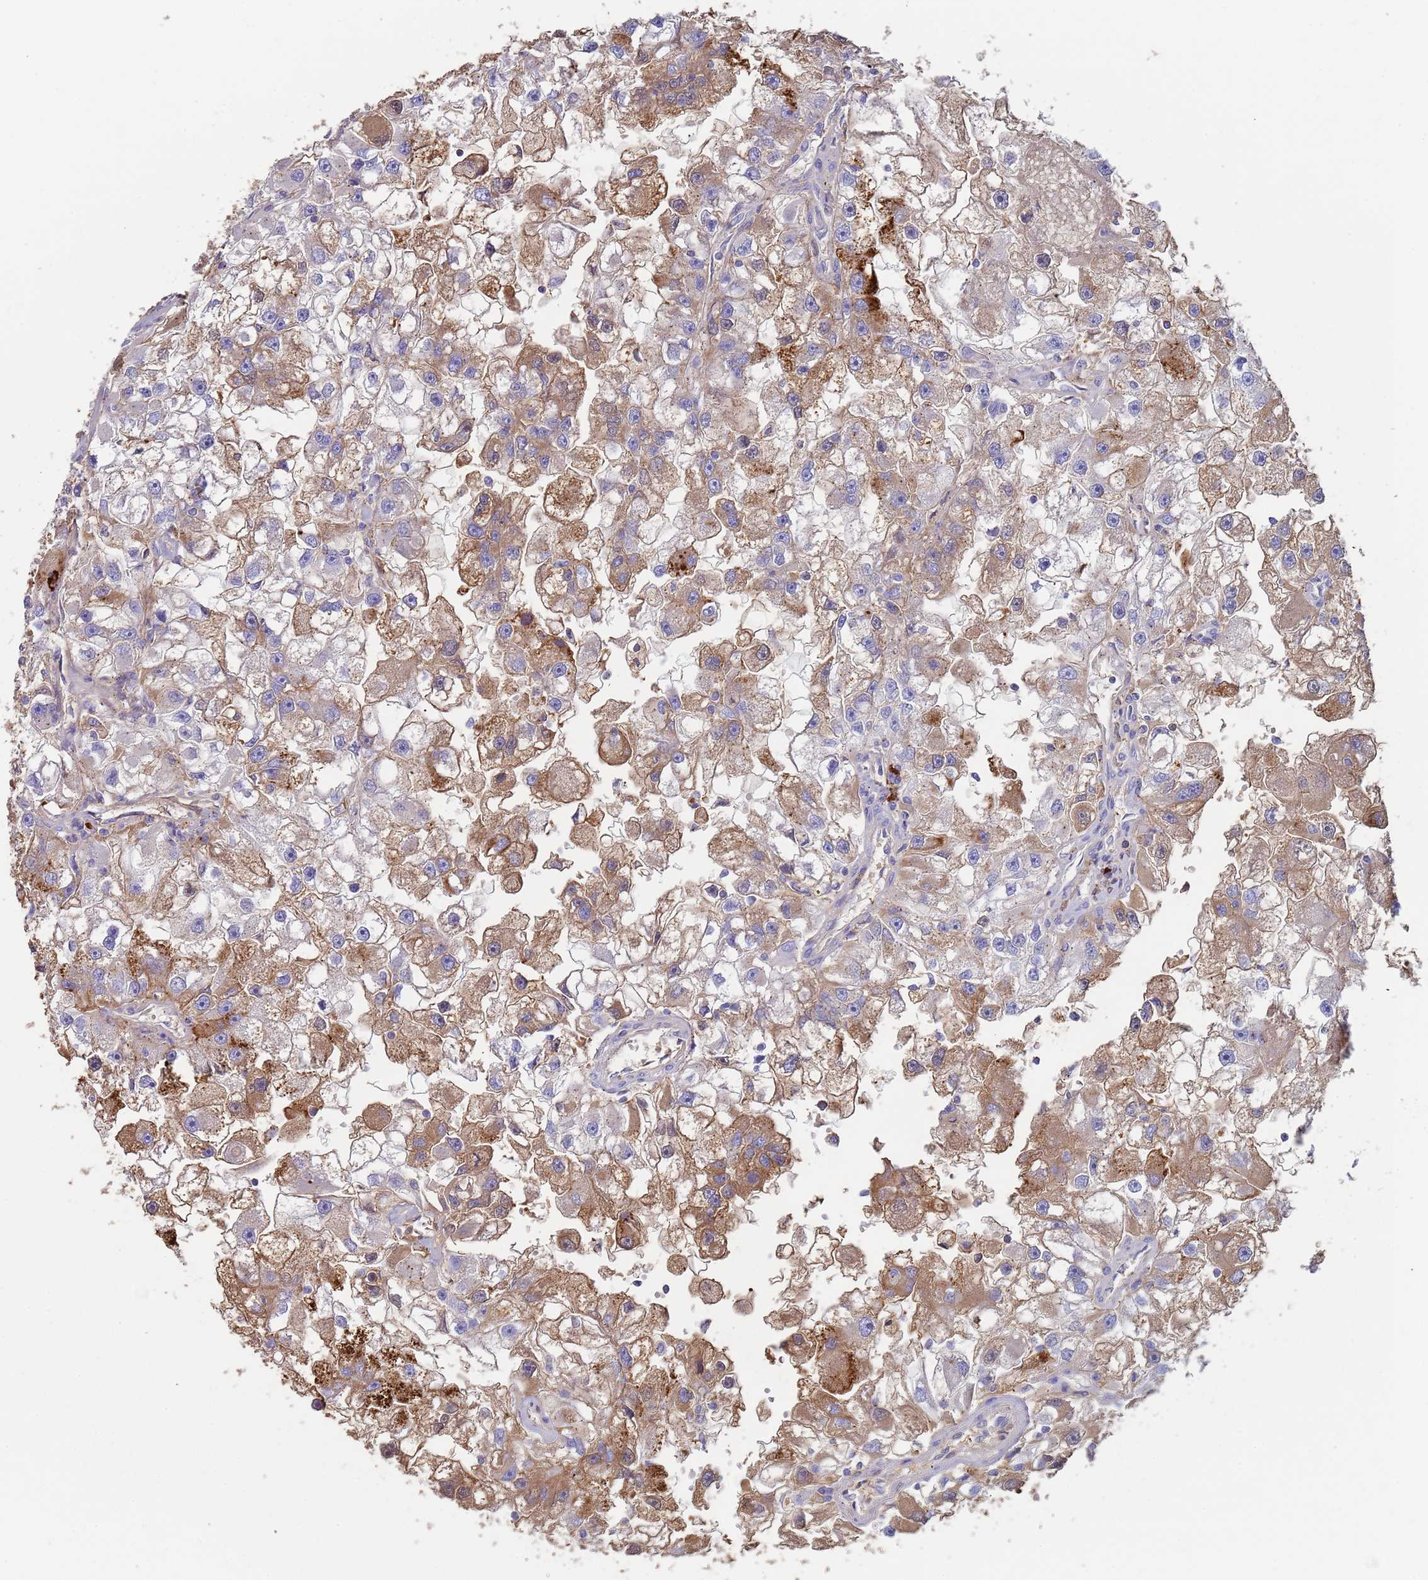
{"staining": {"intensity": "moderate", "quantity": "25%-75%", "location": "cytoplasmic/membranous"}, "tissue": "renal cancer", "cell_type": "Tumor cells", "image_type": "cancer", "snomed": [{"axis": "morphology", "description": "Adenocarcinoma, NOS"}, {"axis": "topography", "description": "Kidney"}], "caption": "Approximately 25%-75% of tumor cells in human renal cancer display moderate cytoplasmic/membranous protein staining as visualized by brown immunohistochemical staining.", "gene": "CYSLTR2", "patient": {"sex": "male", "age": 63}}